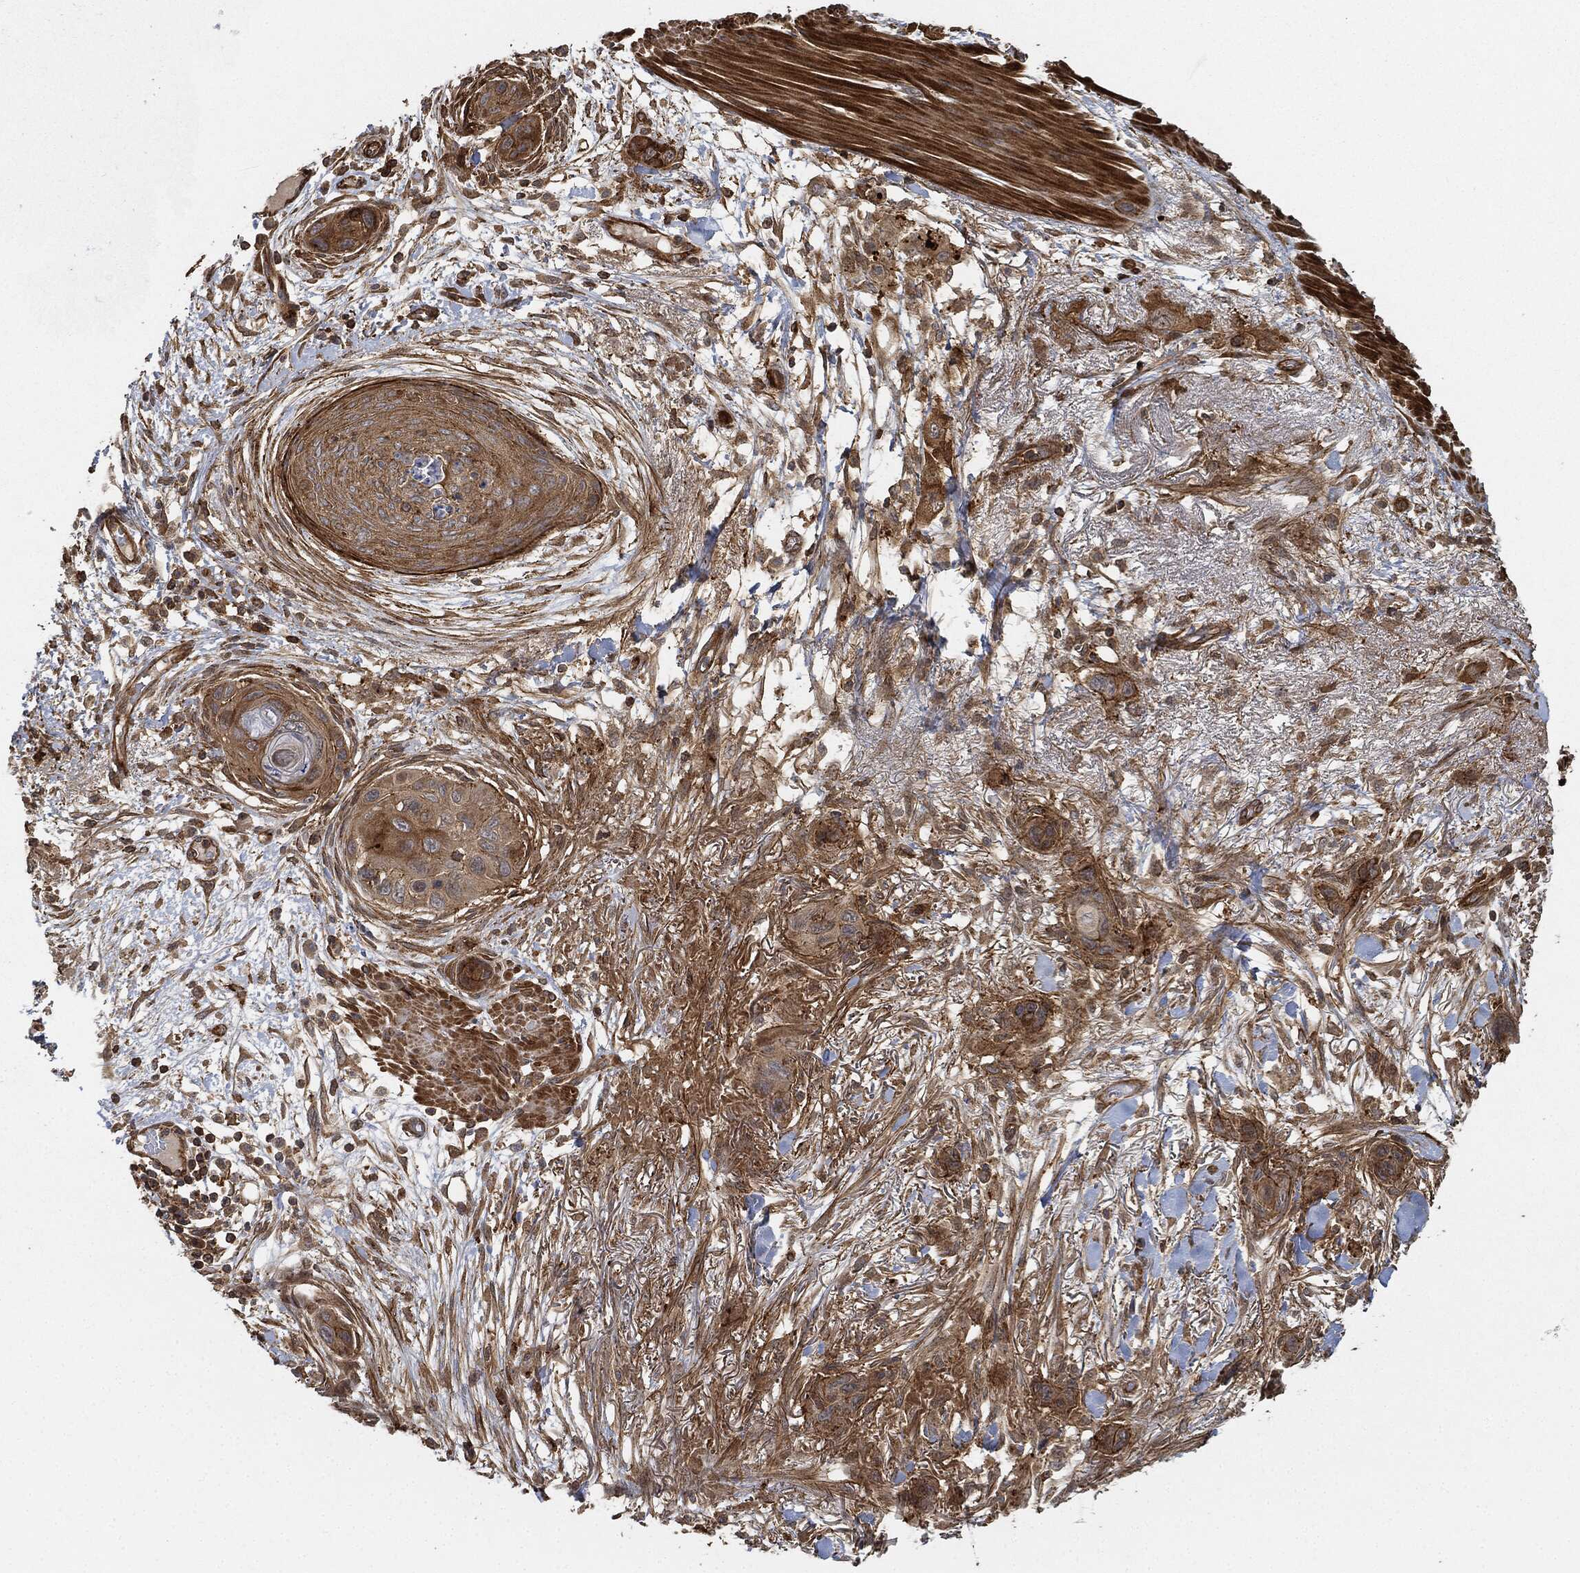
{"staining": {"intensity": "strong", "quantity": "25%-75%", "location": "cytoplasmic/membranous"}, "tissue": "skin cancer", "cell_type": "Tumor cells", "image_type": "cancer", "snomed": [{"axis": "morphology", "description": "Squamous cell carcinoma, NOS"}, {"axis": "topography", "description": "Skin"}], "caption": "Tumor cells show strong cytoplasmic/membranous positivity in about 25%-75% of cells in squamous cell carcinoma (skin).", "gene": "TPT1", "patient": {"sex": "male", "age": 79}}